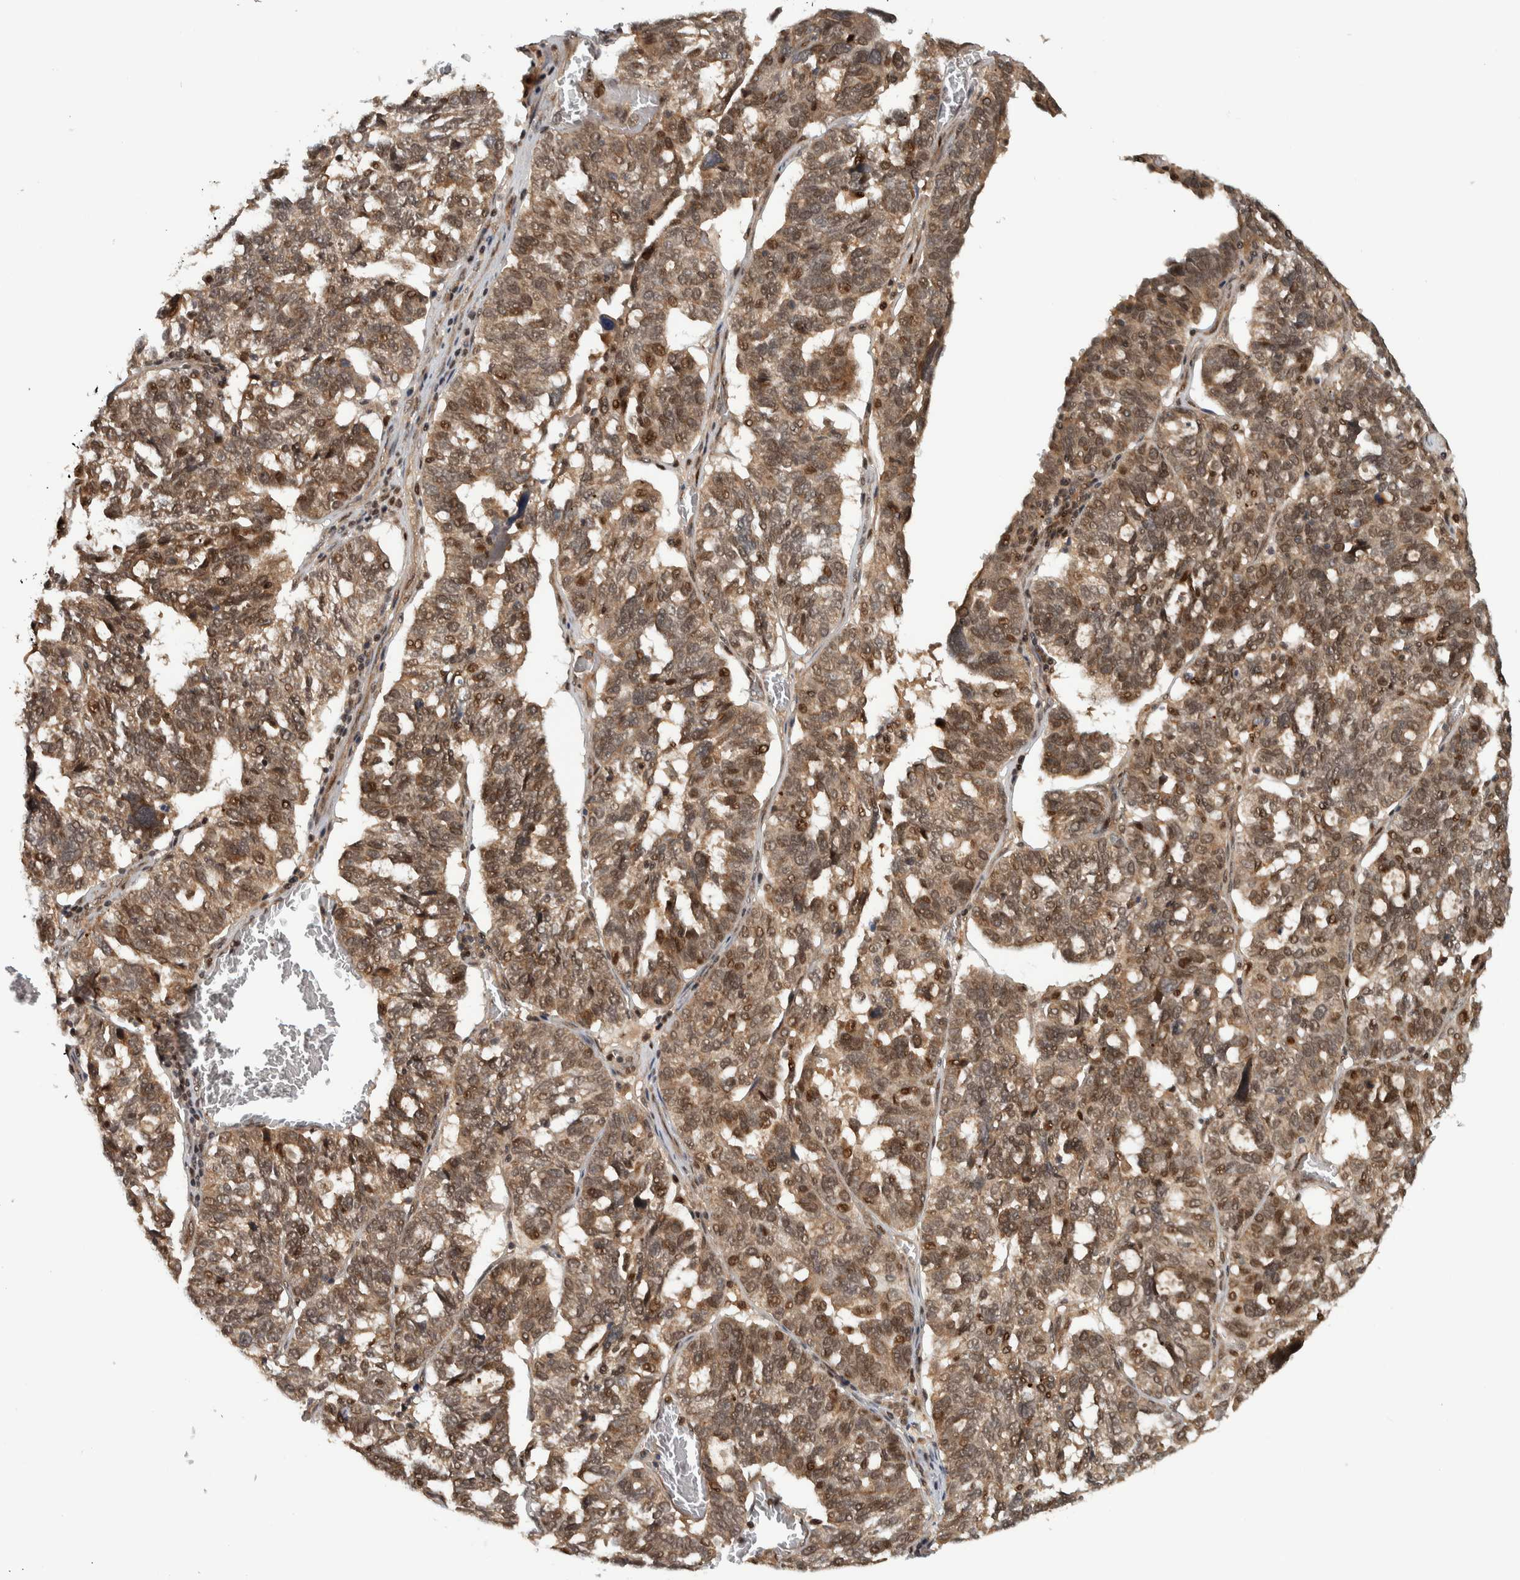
{"staining": {"intensity": "moderate", "quantity": ">75%", "location": "cytoplasmic/membranous,nuclear"}, "tissue": "ovarian cancer", "cell_type": "Tumor cells", "image_type": "cancer", "snomed": [{"axis": "morphology", "description": "Cystadenocarcinoma, serous, NOS"}, {"axis": "topography", "description": "Ovary"}], "caption": "An immunohistochemistry (IHC) image of tumor tissue is shown. Protein staining in brown highlights moderate cytoplasmic/membranous and nuclear positivity in ovarian serous cystadenocarcinoma within tumor cells.", "gene": "RPS6KA4", "patient": {"sex": "female", "age": 59}}